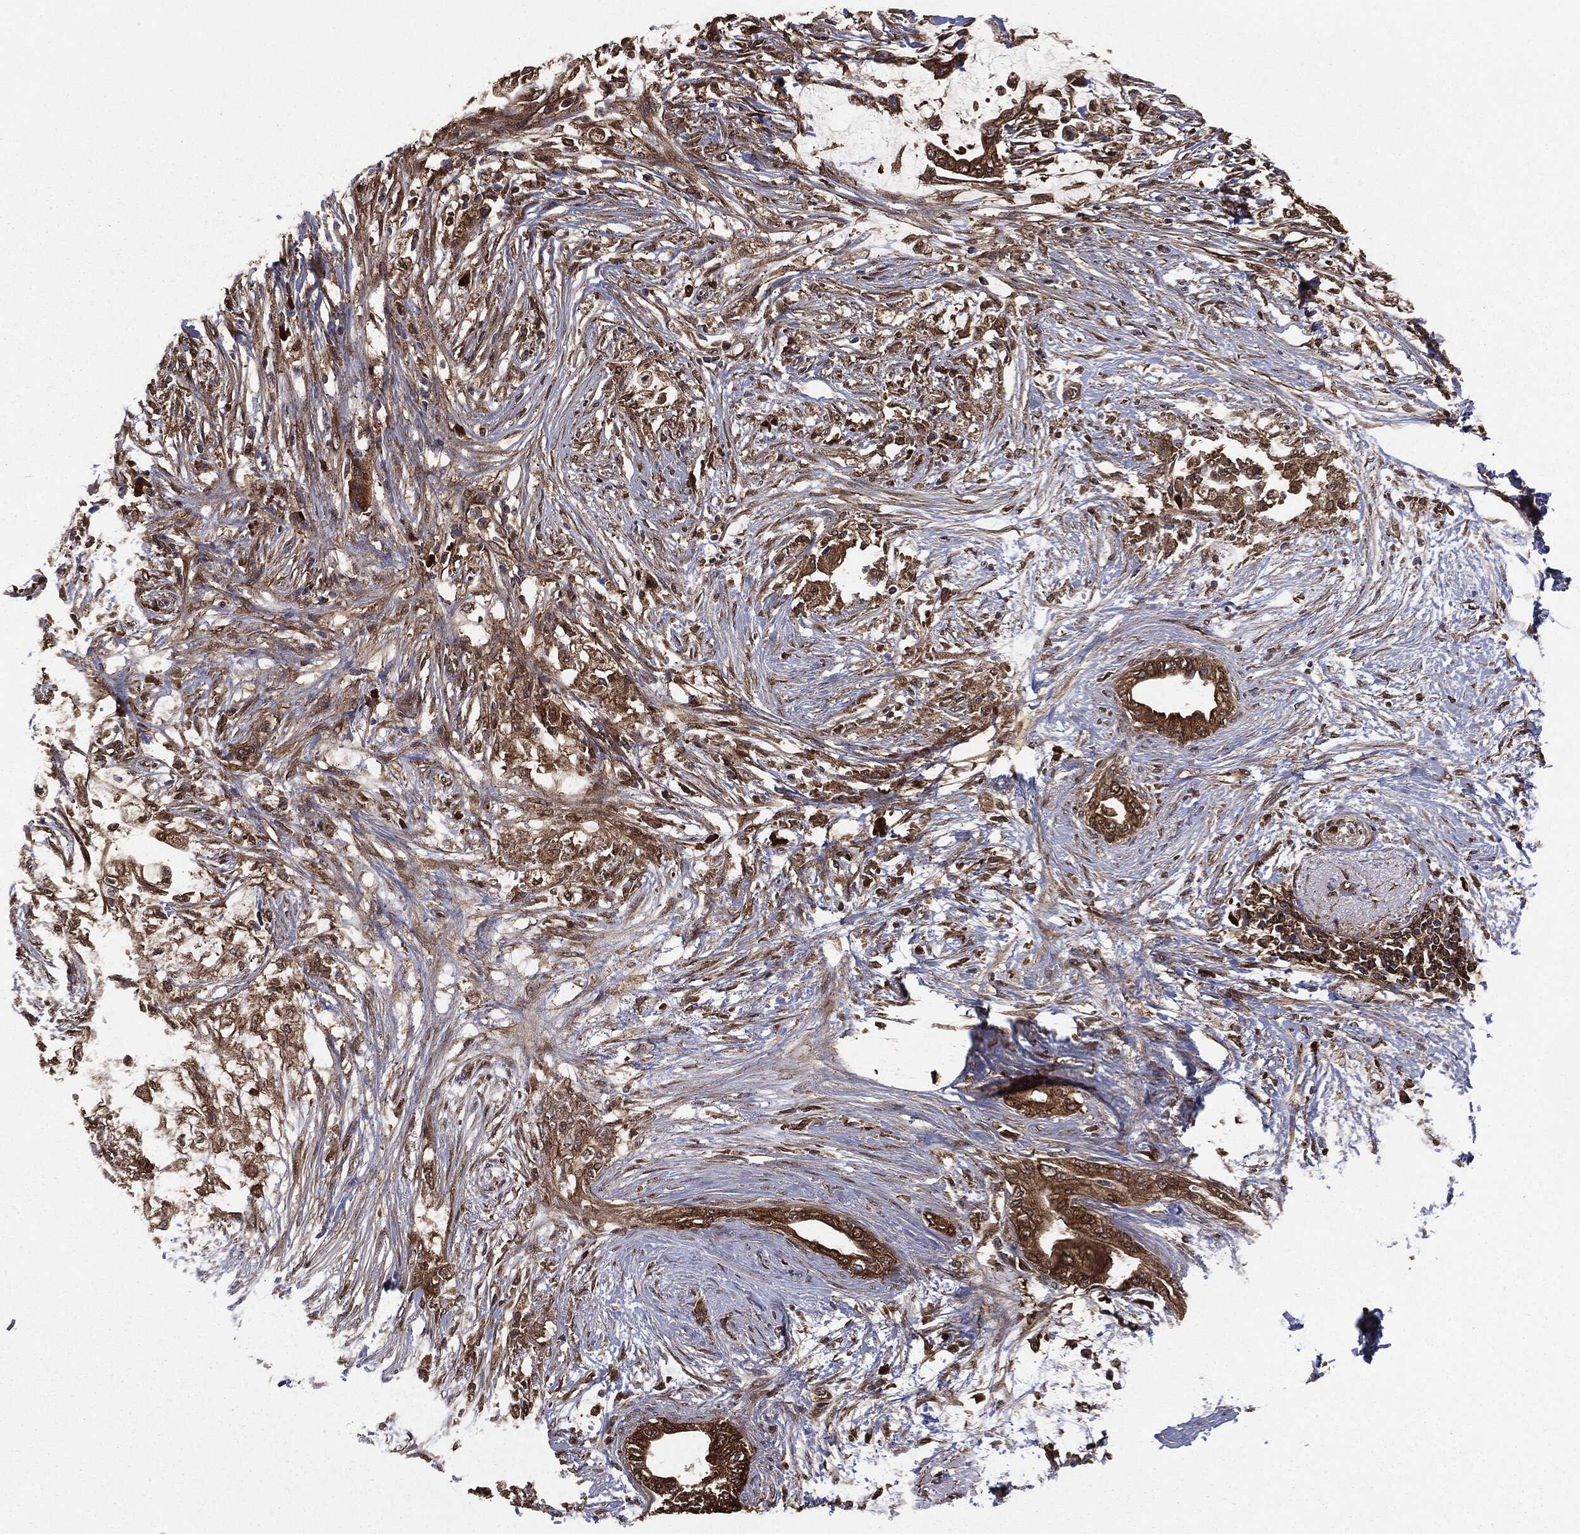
{"staining": {"intensity": "moderate", "quantity": ">75%", "location": "cytoplasmic/membranous"}, "tissue": "pancreatic cancer", "cell_type": "Tumor cells", "image_type": "cancer", "snomed": [{"axis": "morphology", "description": "Normal tissue, NOS"}, {"axis": "morphology", "description": "Adenocarcinoma, NOS"}, {"axis": "topography", "description": "Pancreas"}, {"axis": "topography", "description": "Duodenum"}], "caption": "Pancreatic adenocarcinoma stained for a protein shows moderate cytoplasmic/membranous positivity in tumor cells. (DAB (3,3'-diaminobenzidine) IHC with brightfield microscopy, high magnification).", "gene": "NME1", "patient": {"sex": "female", "age": 60}}